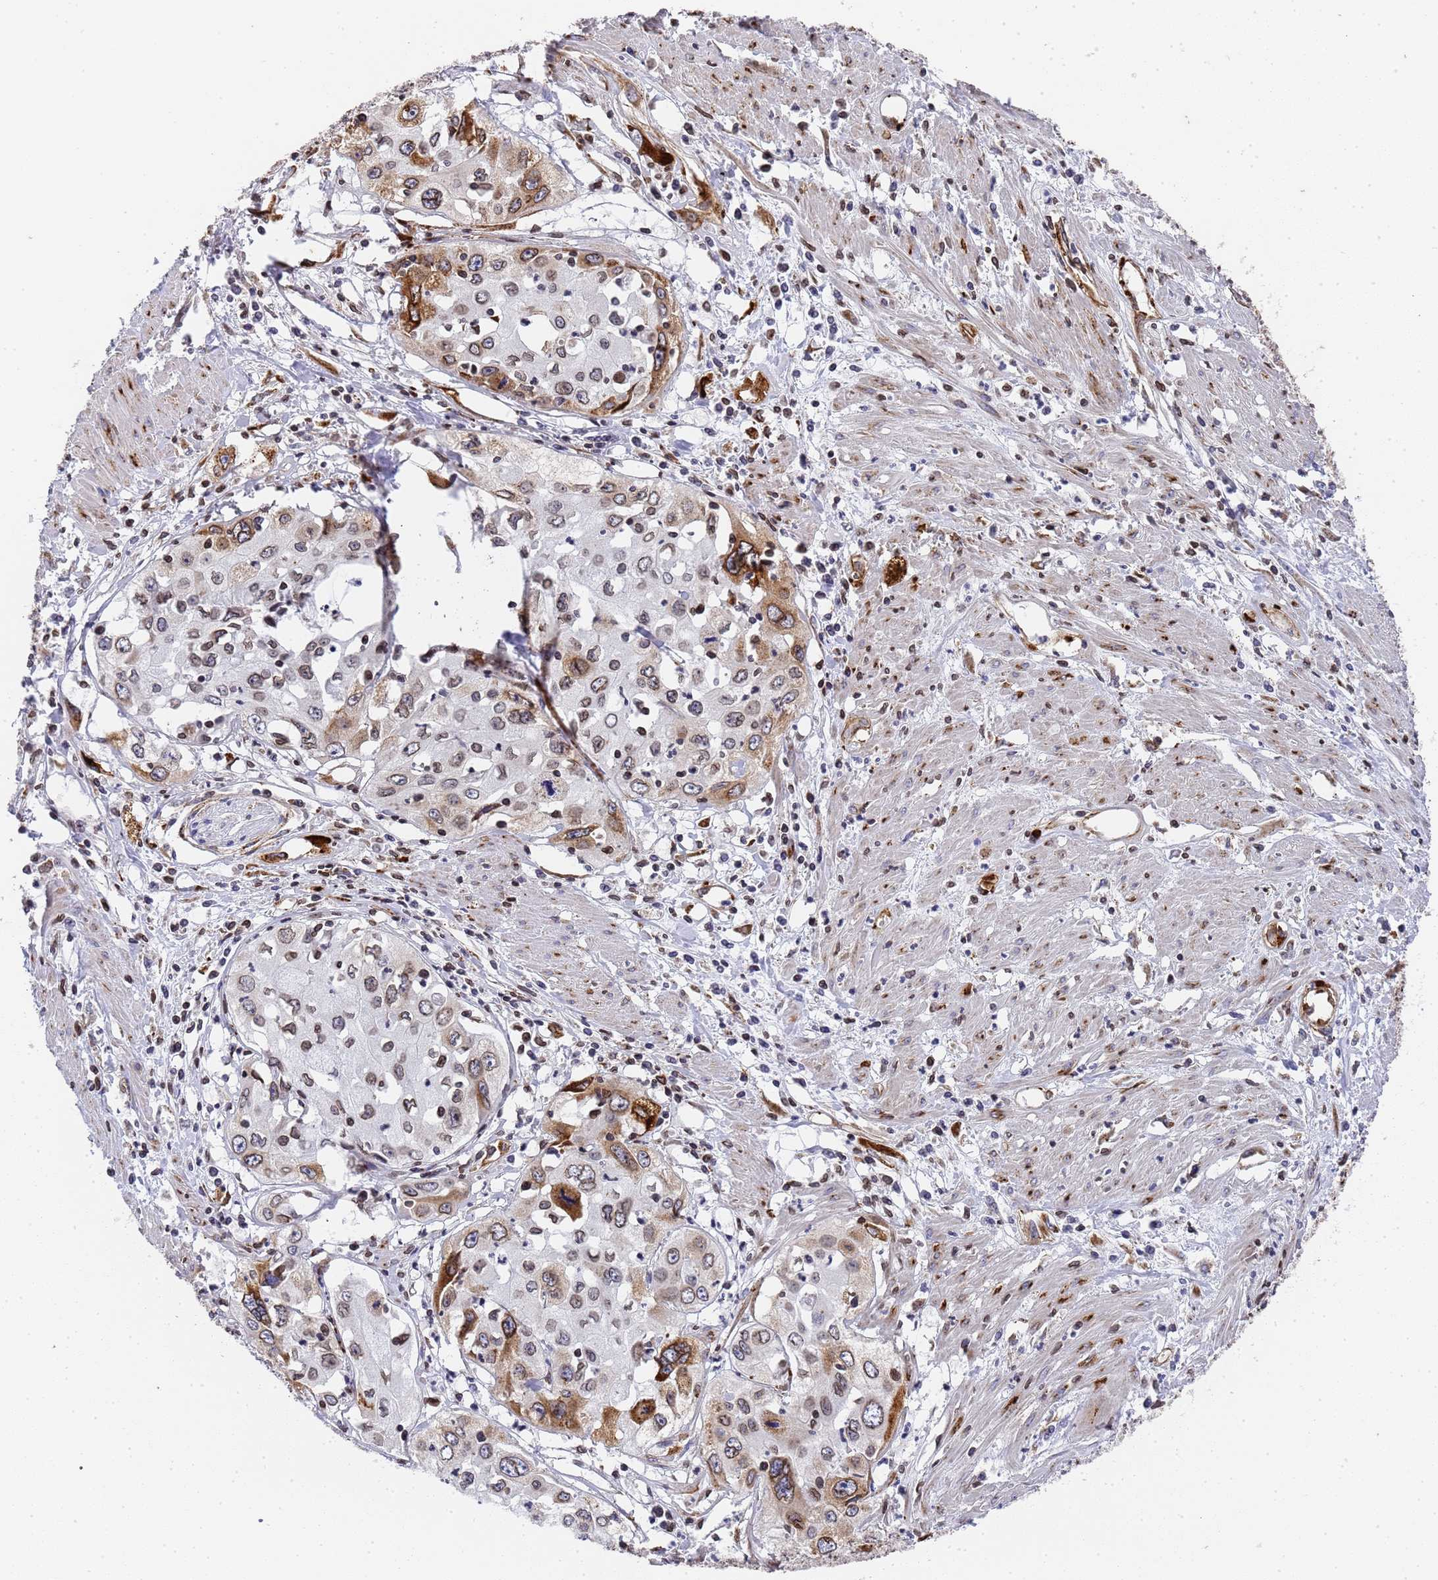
{"staining": {"intensity": "moderate", "quantity": "<25%", "location": "cytoplasmic/membranous,nuclear"}, "tissue": "cervical cancer", "cell_type": "Tumor cells", "image_type": "cancer", "snomed": [{"axis": "morphology", "description": "Squamous cell carcinoma, NOS"}, {"axis": "topography", "description": "Cervix"}], "caption": "Tumor cells reveal low levels of moderate cytoplasmic/membranous and nuclear staining in approximately <25% of cells in cervical cancer.", "gene": "IGFBP7", "patient": {"sex": "female", "age": 31}}